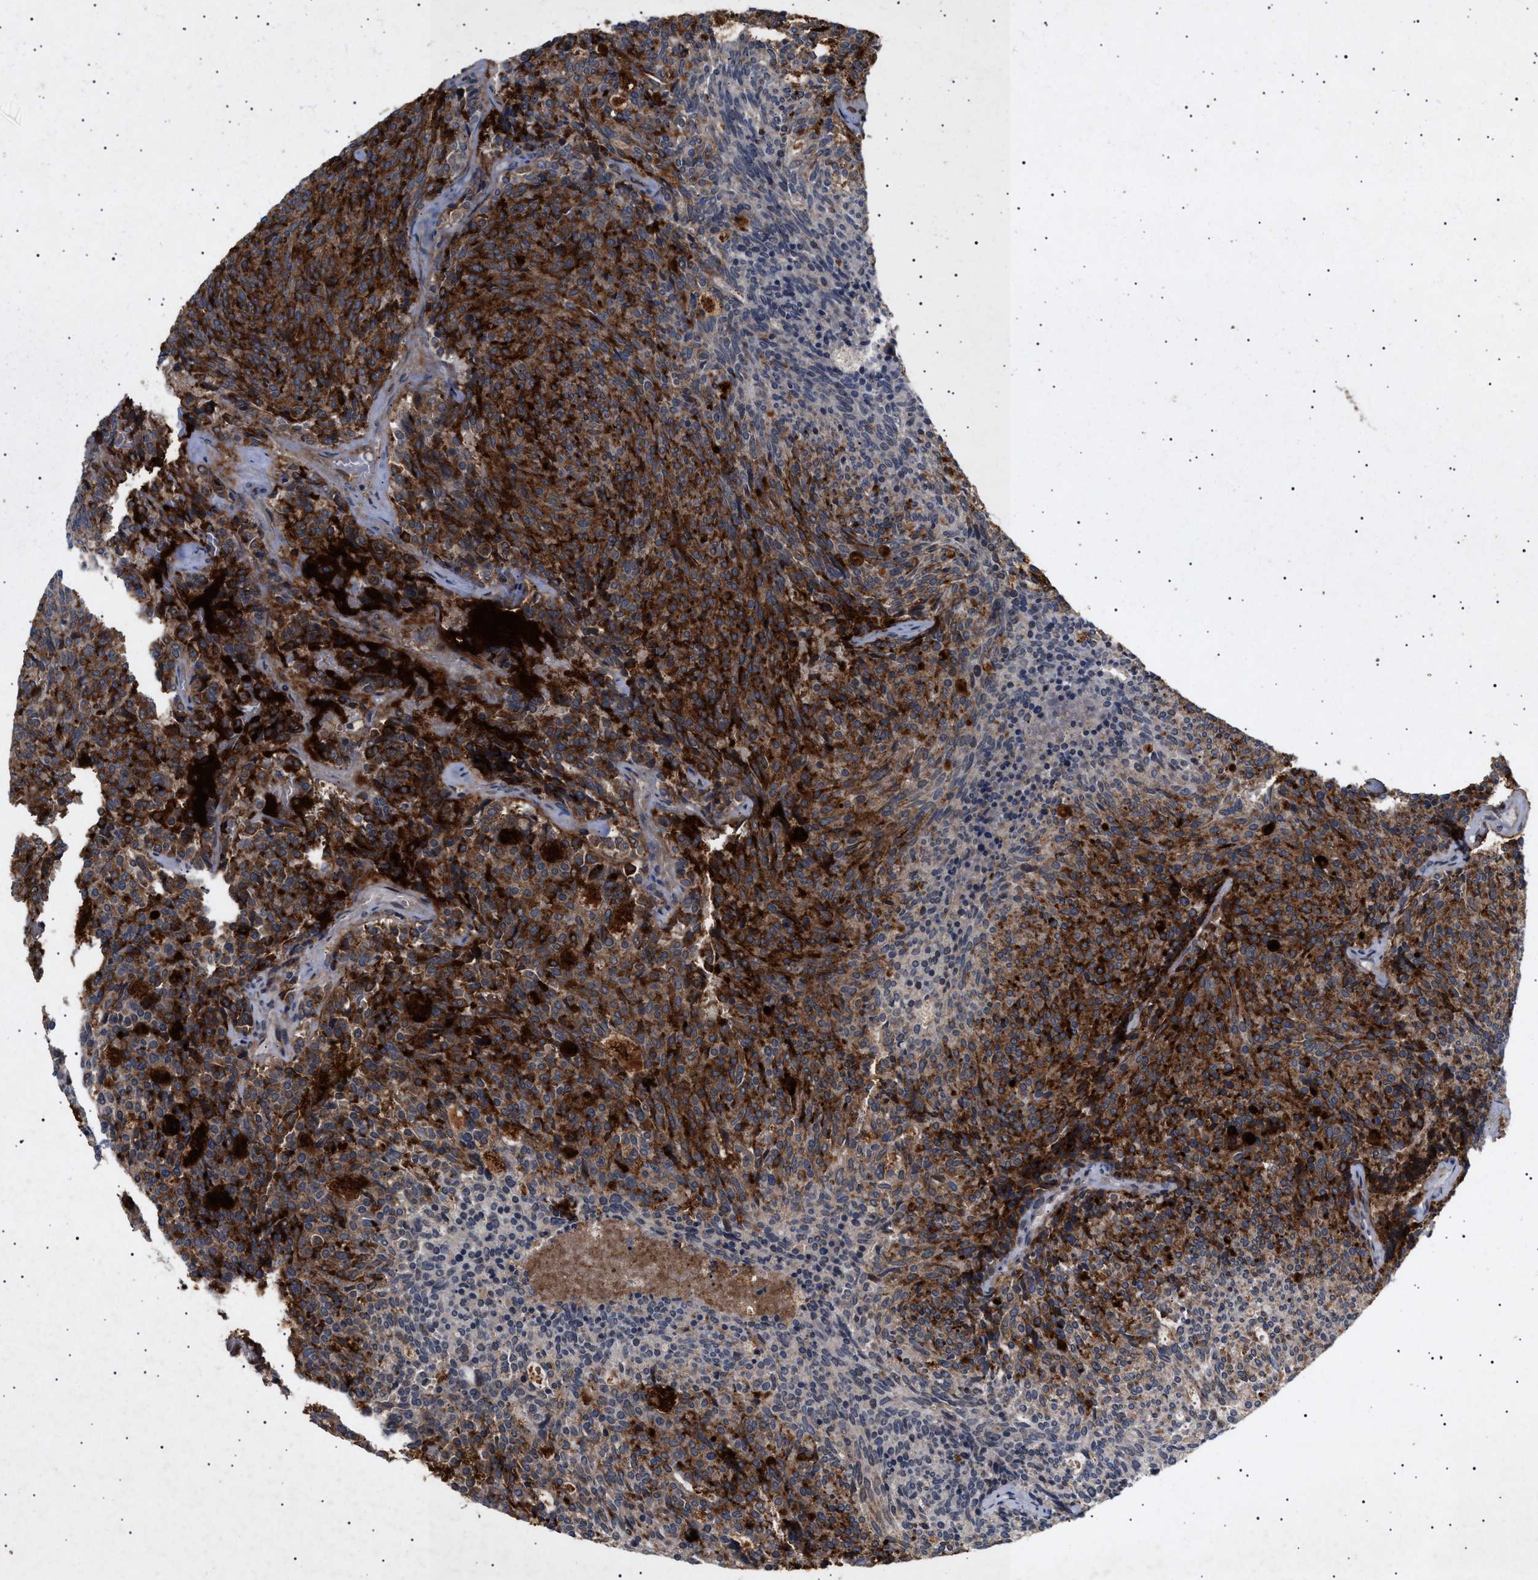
{"staining": {"intensity": "strong", "quantity": ">75%", "location": "cytoplasmic/membranous"}, "tissue": "carcinoid", "cell_type": "Tumor cells", "image_type": "cancer", "snomed": [{"axis": "morphology", "description": "Carcinoid, malignant, NOS"}, {"axis": "topography", "description": "Pancreas"}], "caption": "Carcinoid stained with a brown dye shows strong cytoplasmic/membranous positive expression in about >75% of tumor cells.", "gene": "SIRT5", "patient": {"sex": "female", "age": 54}}